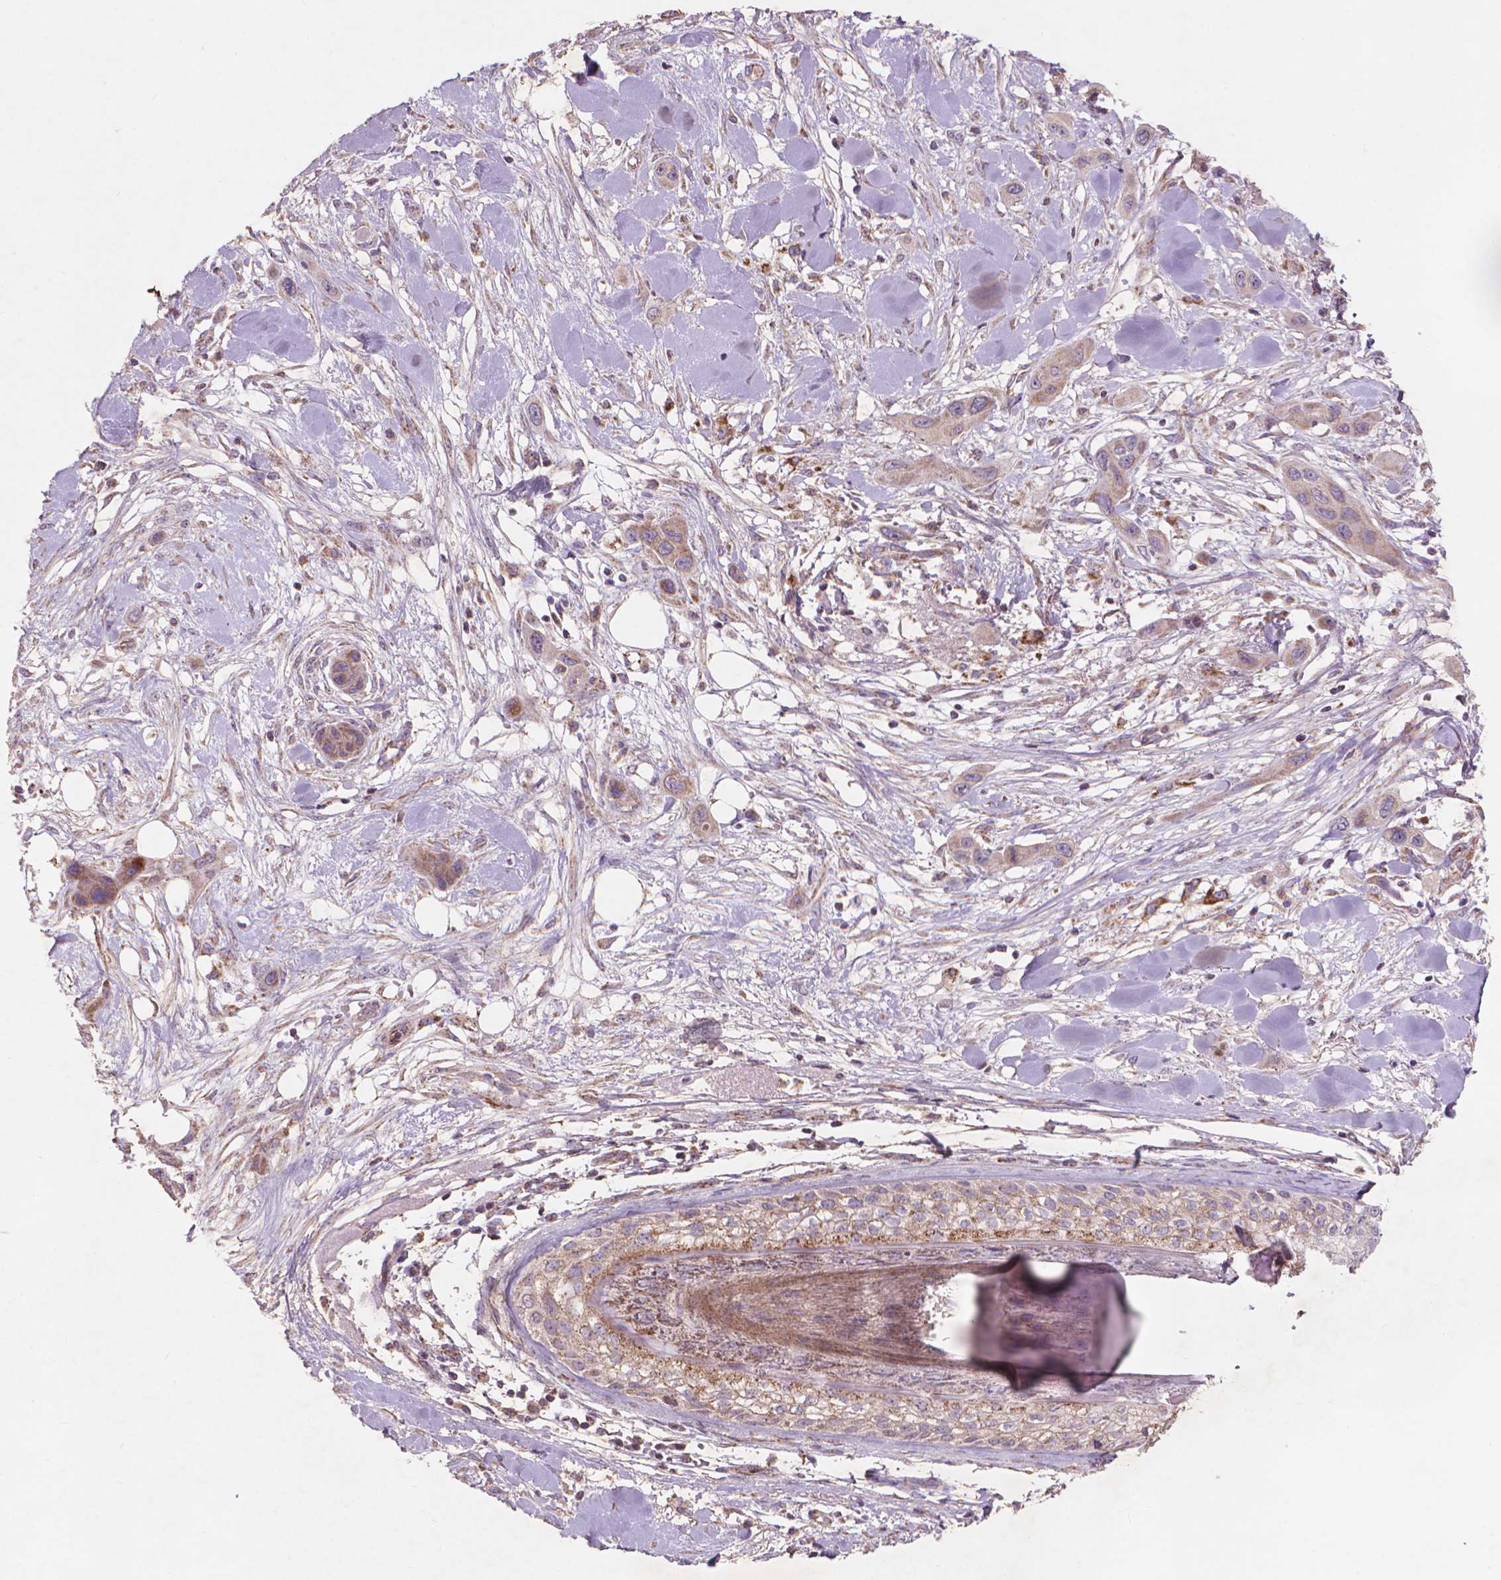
{"staining": {"intensity": "weak", "quantity": "25%-75%", "location": "cytoplasmic/membranous"}, "tissue": "skin cancer", "cell_type": "Tumor cells", "image_type": "cancer", "snomed": [{"axis": "morphology", "description": "Squamous cell carcinoma, NOS"}, {"axis": "topography", "description": "Skin"}], "caption": "Immunohistochemical staining of skin squamous cell carcinoma exhibits low levels of weak cytoplasmic/membranous staining in about 25%-75% of tumor cells.", "gene": "NLRX1", "patient": {"sex": "male", "age": 79}}